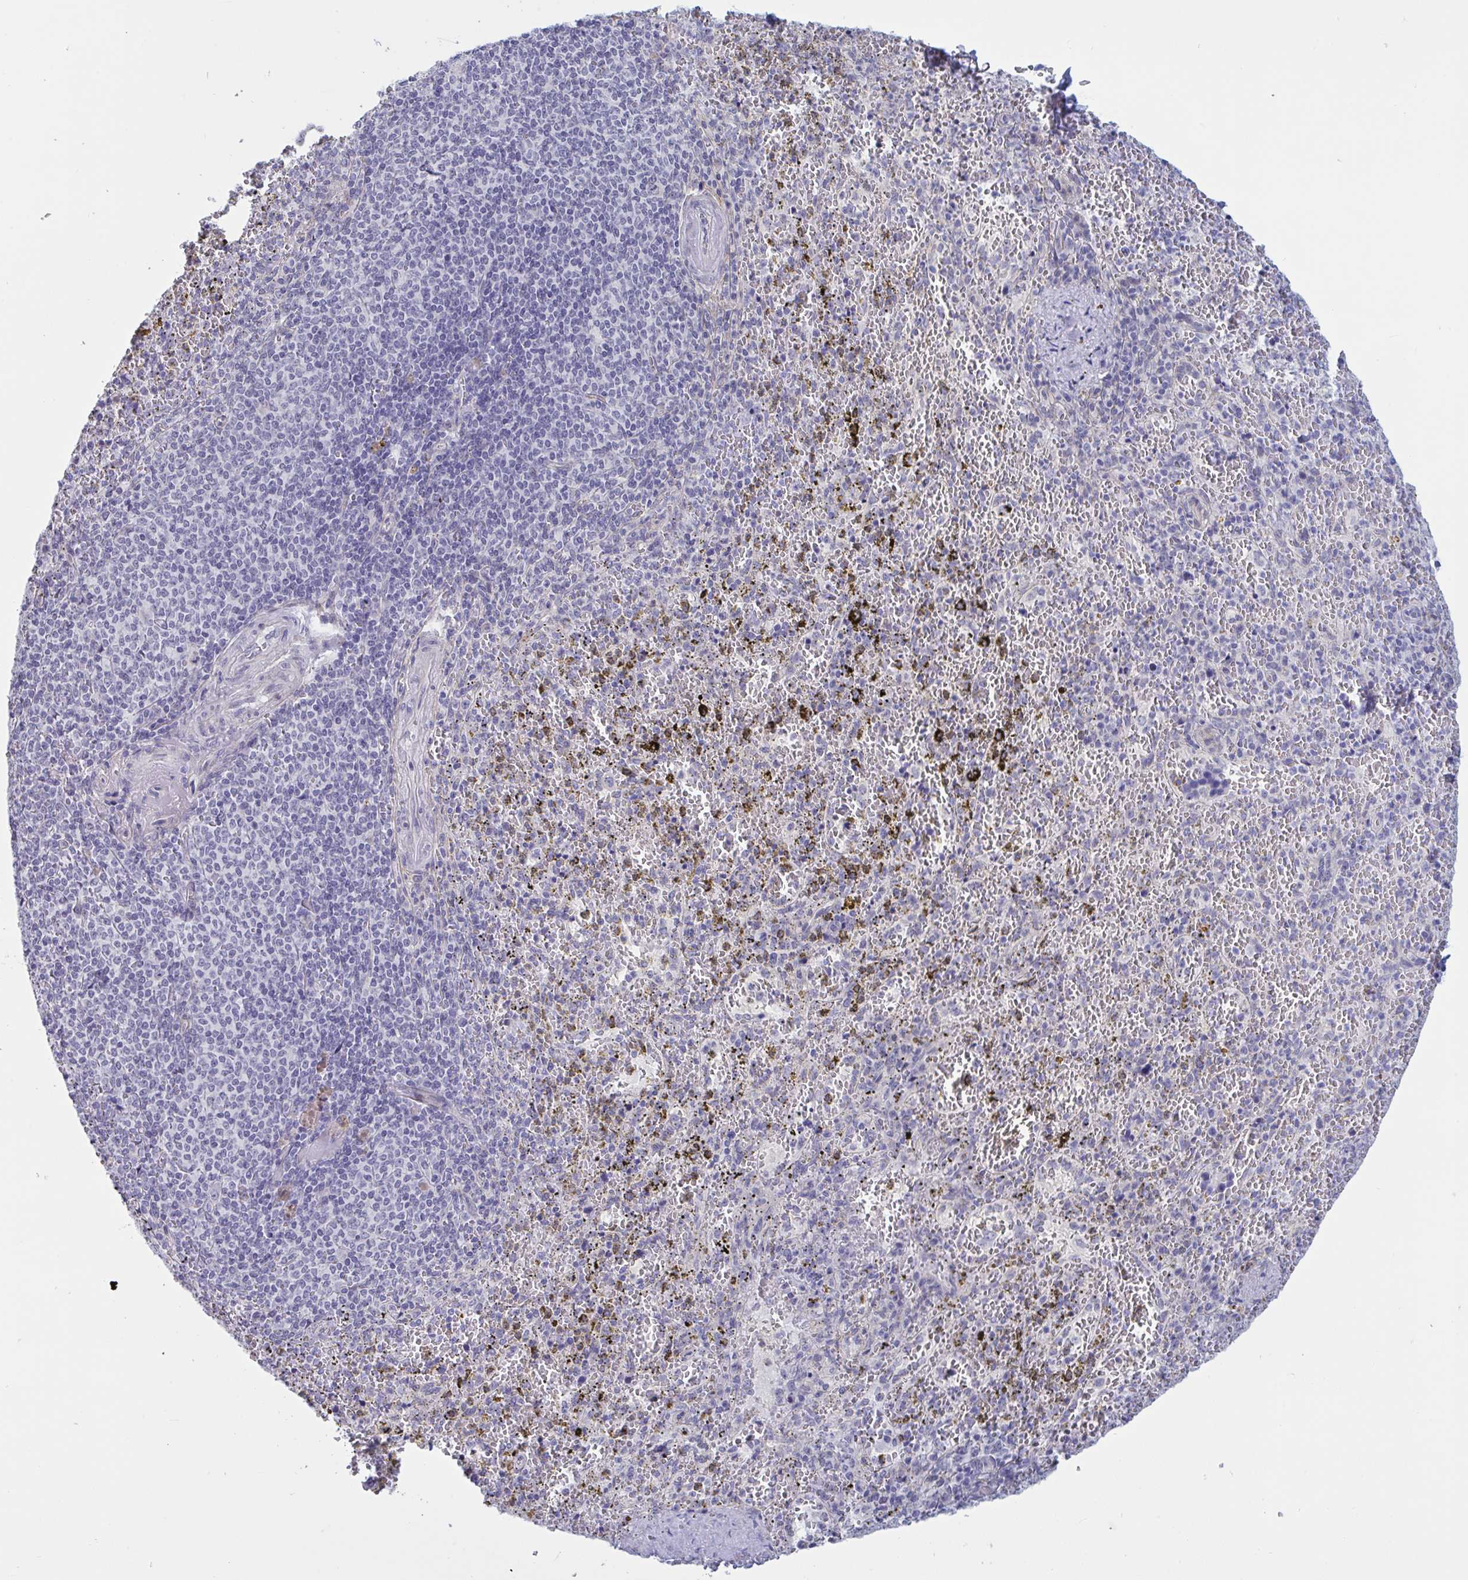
{"staining": {"intensity": "negative", "quantity": "none", "location": "none"}, "tissue": "spleen", "cell_type": "Cells in red pulp", "image_type": "normal", "snomed": [{"axis": "morphology", "description": "Normal tissue, NOS"}, {"axis": "topography", "description": "Spleen"}], "caption": "Immunohistochemical staining of benign spleen demonstrates no significant expression in cells in red pulp.", "gene": "TCEAL8", "patient": {"sex": "female", "age": 50}}